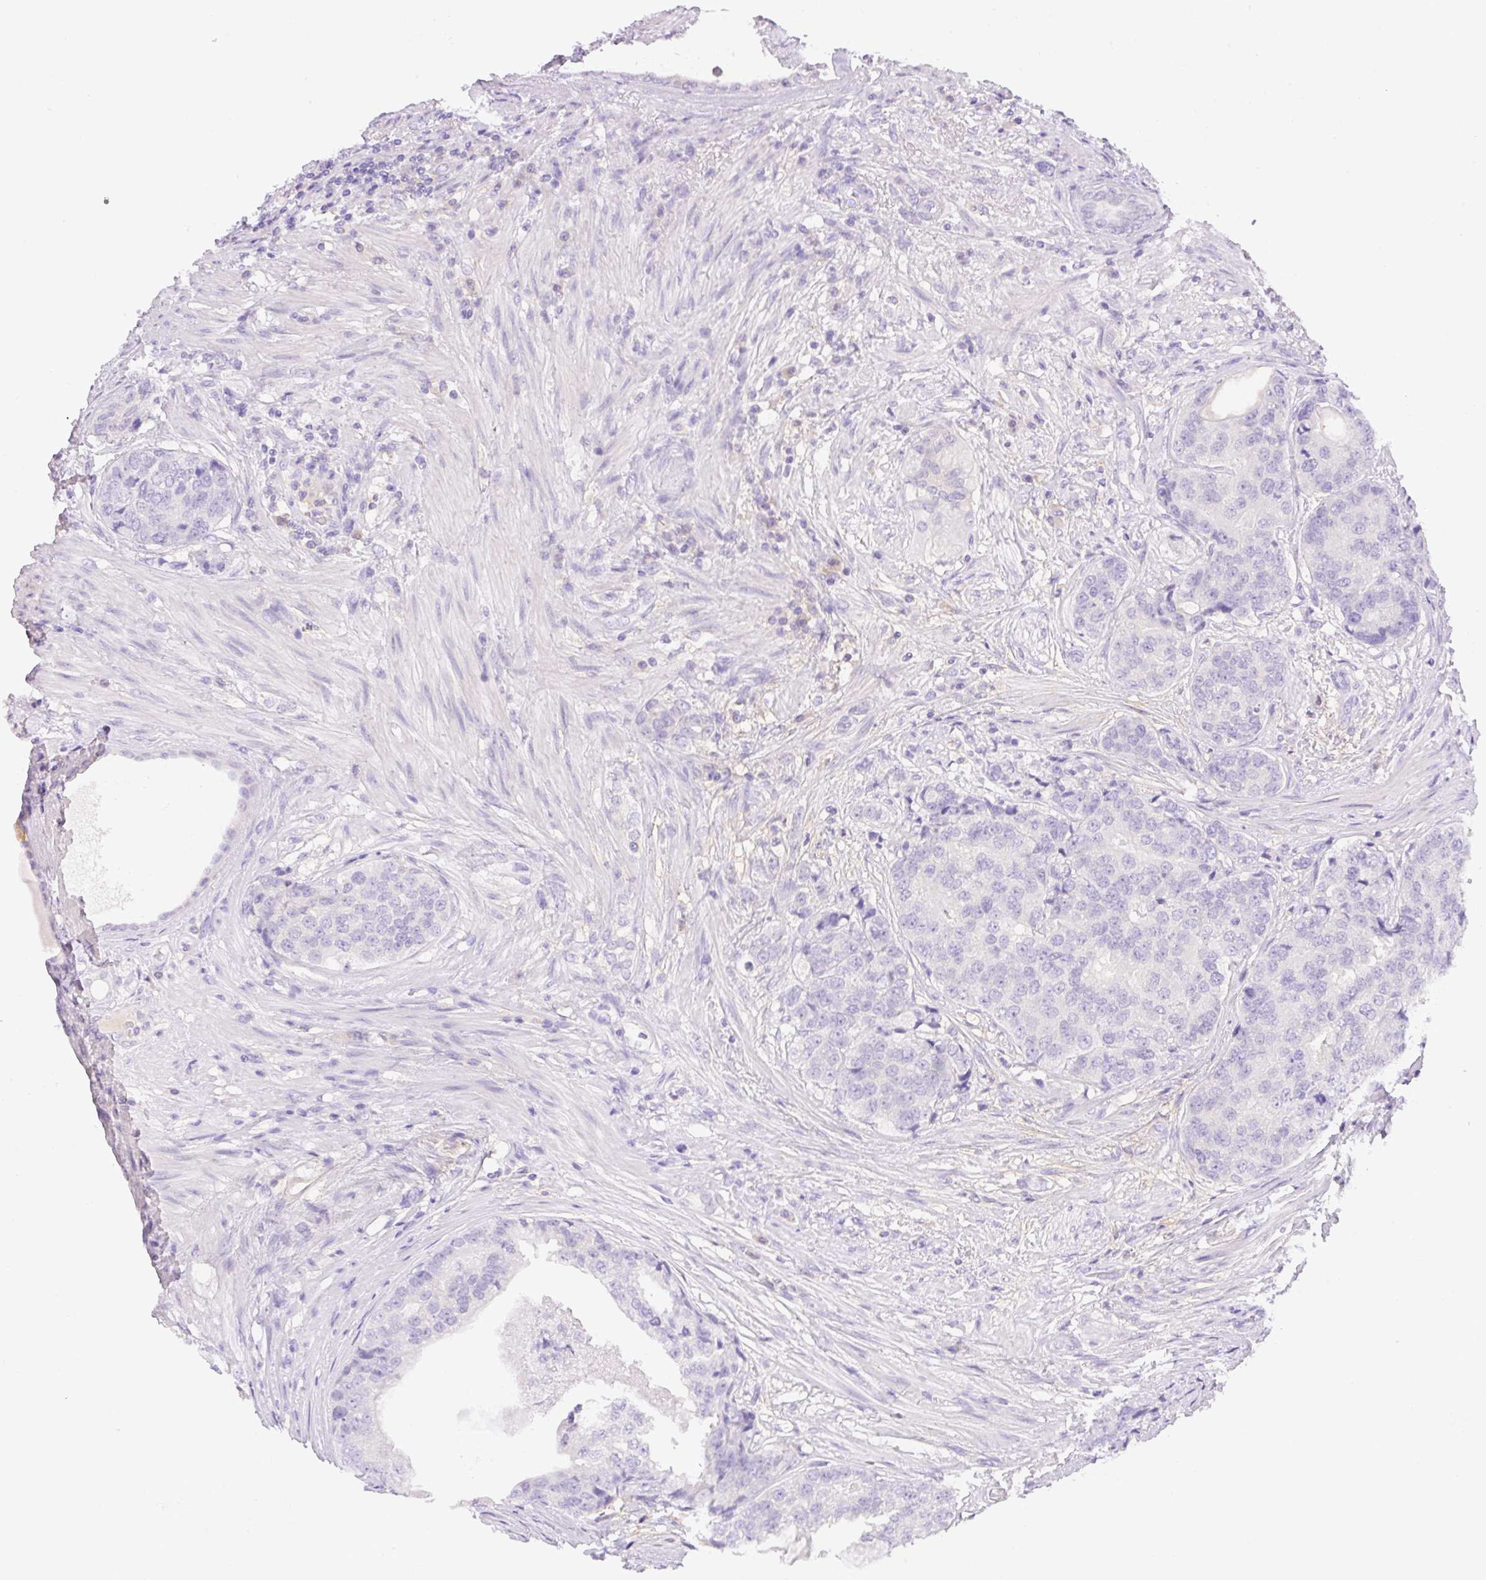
{"staining": {"intensity": "negative", "quantity": "none", "location": "none"}, "tissue": "prostate cancer", "cell_type": "Tumor cells", "image_type": "cancer", "snomed": [{"axis": "morphology", "description": "Adenocarcinoma, High grade"}, {"axis": "topography", "description": "Prostate"}], "caption": "Immunohistochemical staining of prostate cancer reveals no significant positivity in tumor cells.", "gene": "TDRD15", "patient": {"sex": "male", "age": 68}}